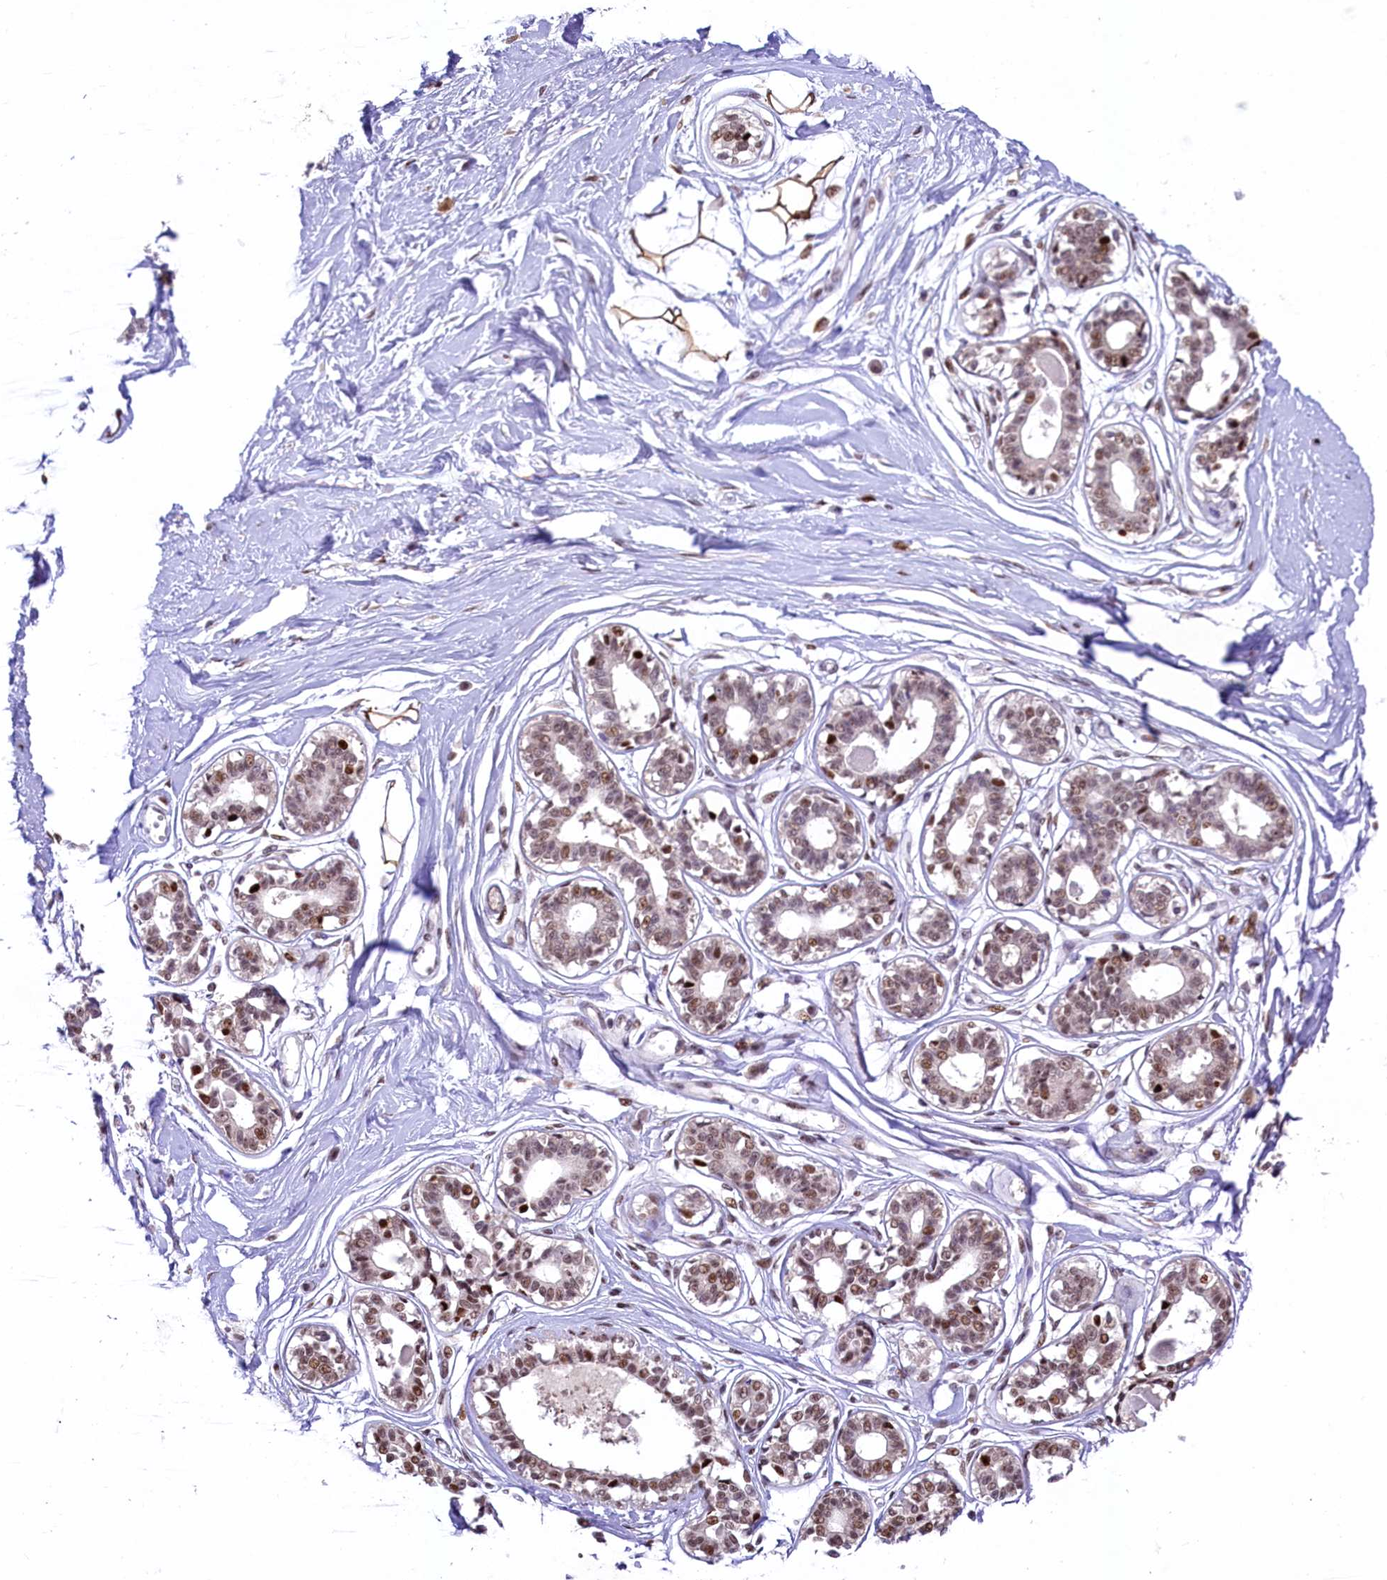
{"staining": {"intensity": "strong", "quantity": ">75%", "location": "cytoplasmic/membranous"}, "tissue": "breast", "cell_type": "Adipocytes", "image_type": "normal", "snomed": [{"axis": "morphology", "description": "Normal tissue, NOS"}, {"axis": "topography", "description": "Breast"}], "caption": "The micrograph displays immunohistochemical staining of normal breast. There is strong cytoplasmic/membranous expression is appreciated in about >75% of adipocytes. (Stains: DAB in brown, nuclei in blue, Microscopy: brightfield microscopy at high magnification).", "gene": "ANKS3", "patient": {"sex": "female", "age": 45}}